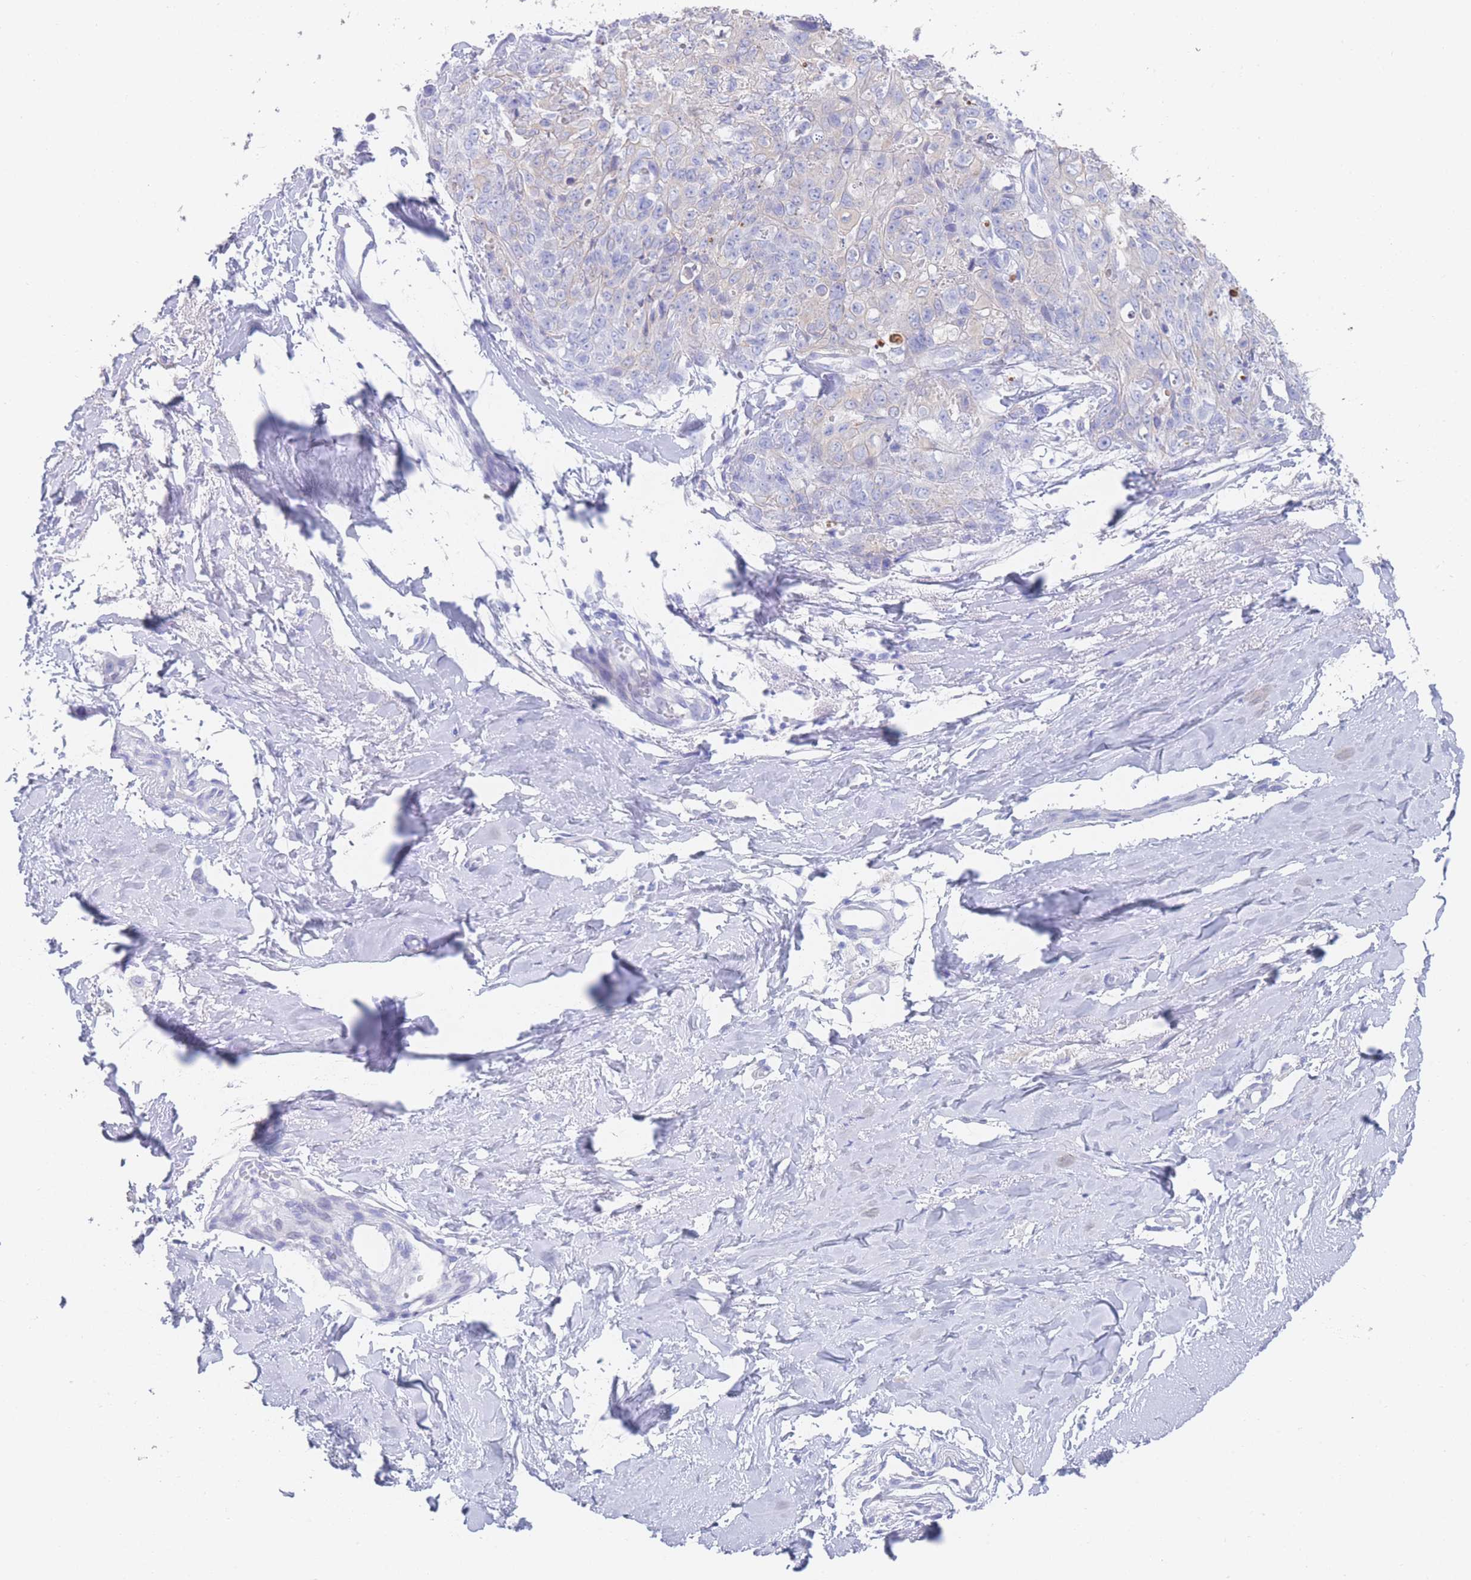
{"staining": {"intensity": "negative", "quantity": "none", "location": "none"}, "tissue": "skin cancer", "cell_type": "Tumor cells", "image_type": "cancer", "snomed": [{"axis": "morphology", "description": "Squamous cell carcinoma, NOS"}, {"axis": "topography", "description": "Skin"}, {"axis": "topography", "description": "Vulva"}], "caption": "The immunohistochemistry micrograph has no significant positivity in tumor cells of skin cancer (squamous cell carcinoma) tissue. (DAB immunohistochemistry (IHC) with hematoxylin counter stain).", "gene": "LRRC37A", "patient": {"sex": "female", "age": 85}}